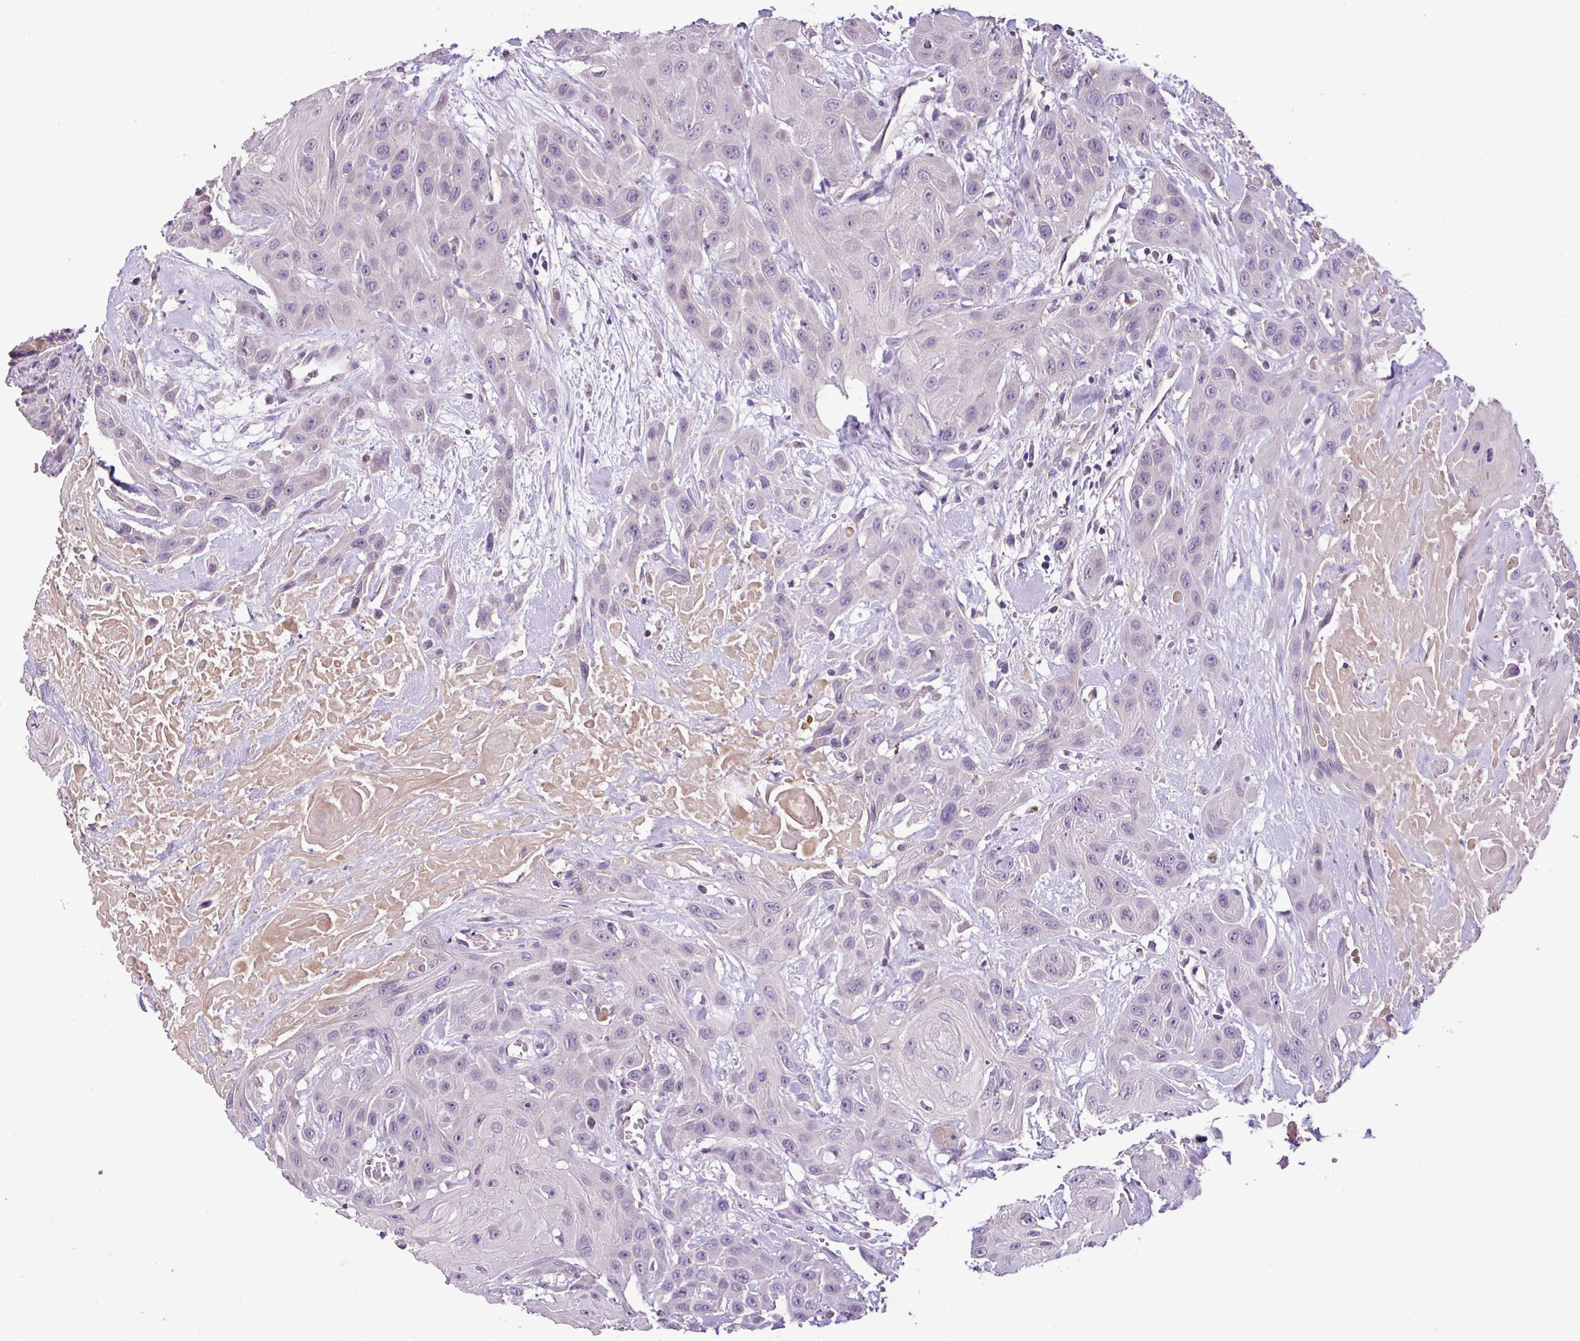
{"staining": {"intensity": "negative", "quantity": "none", "location": "none"}, "tissue": "head and neck cancer", "cell_type": "Tumor cells", "image_type": "cancer", "snomed": [{"axis": "morphology", "description": "Squamous cell carcinoma, NOS"}, {"axis": "topography", "description": "Head-Neck"}], "caption": "Photomicrograph shows no significant protein positivity in tumor cells of head and neck cancer.", "gene": "ZNF266", "patient": {"sex": "male", "age": 81}}